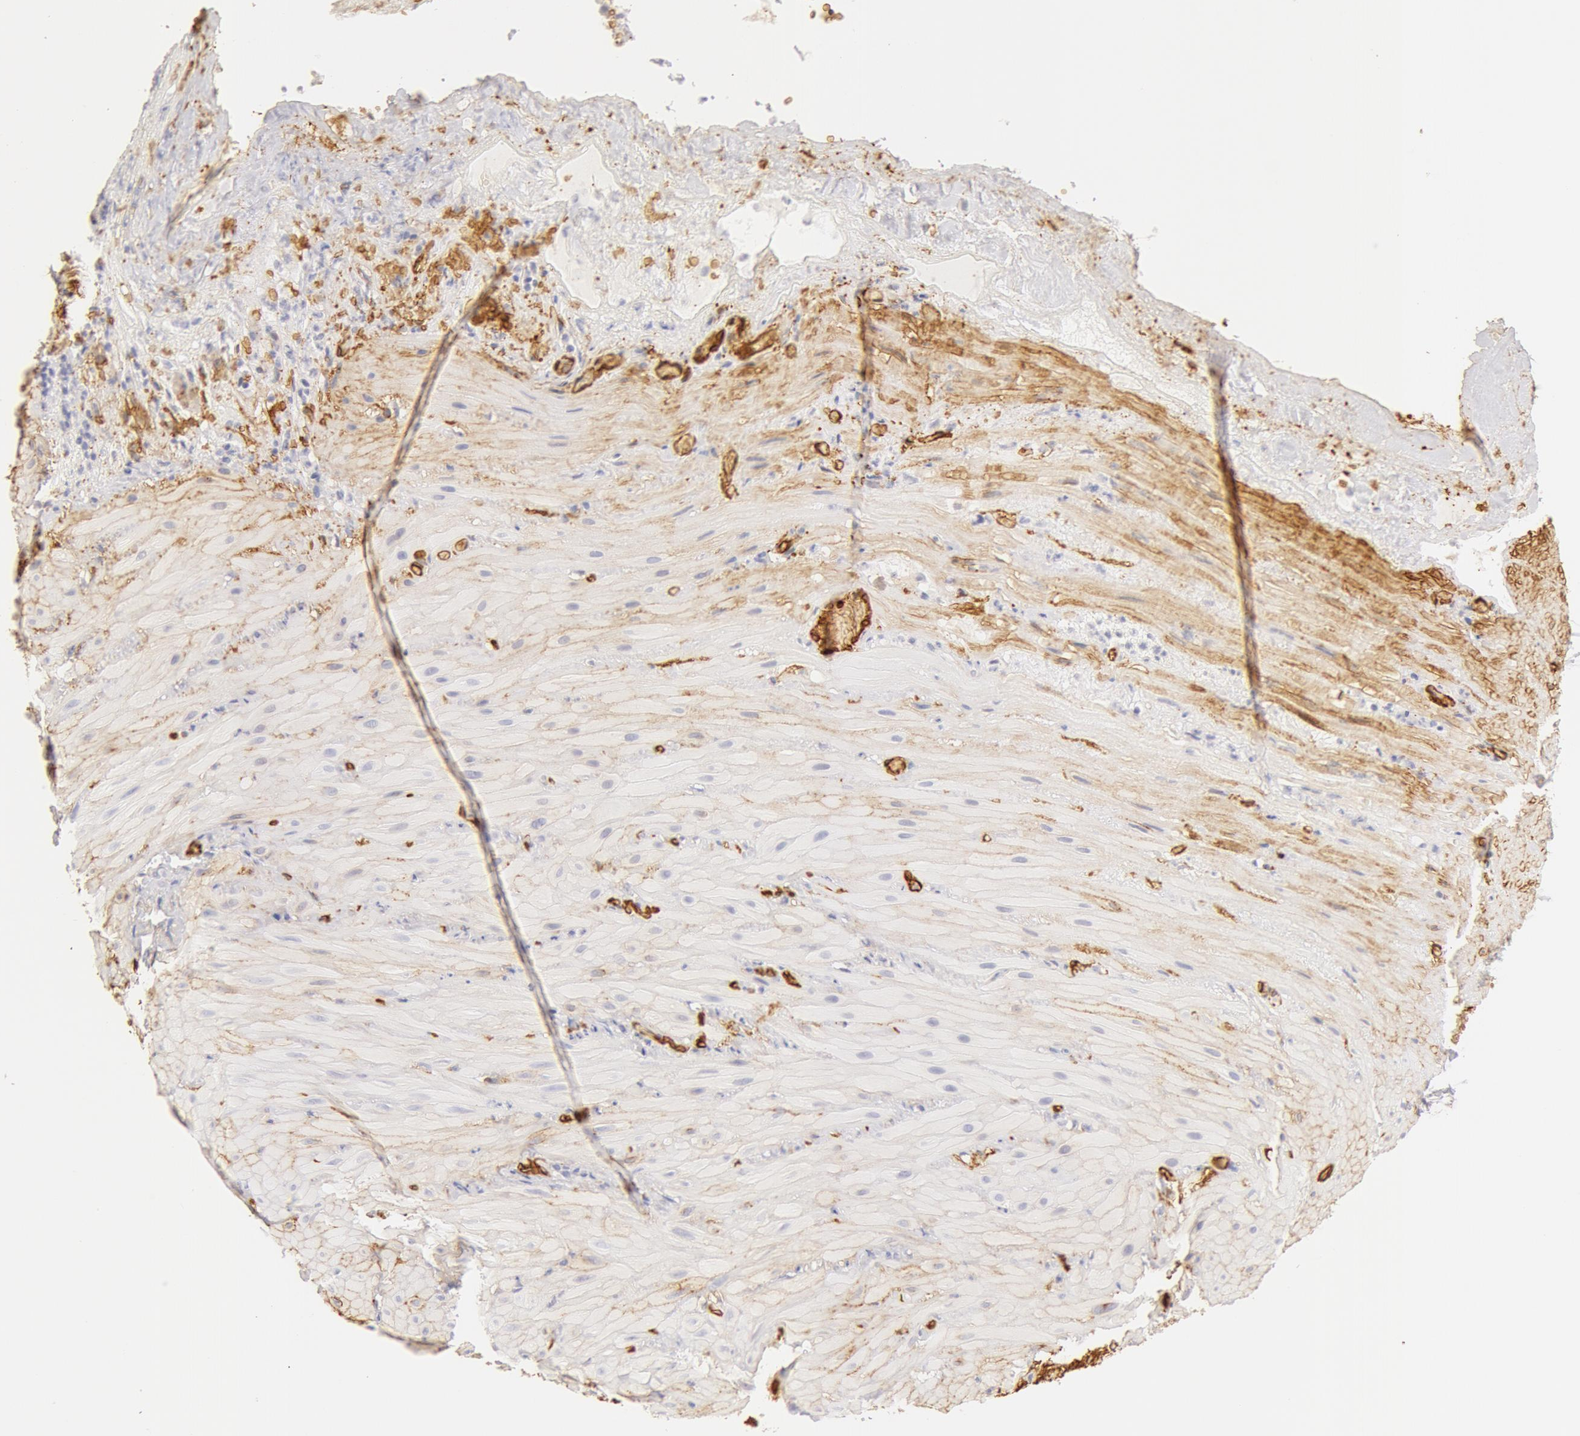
{"staining": {"intensity": "negative", "quantity": "none", "location": "none"}, "tissue": "smooth muscle", "cell_type": "Smooth muscle cells", "image_type": "normal", "snomed": [{"axis": "morphology", "description": "Normal tissue, NOS"}, {"axis": "topography", "description": "Duodenum"}], "caption": "High power microscopy histopathology image of an immunohistochemistry histopathology image of unremarkable smooth muscle, revealing no significant staining in smooth muscle cells. (Stains: DAB immunohistochemistry (IHC) with hematoxylin counter stain, Microscopy: brightfield microscopy at high magnification).", "gene": "AQP1", "patient": {"sex": "male", "age": 63}}